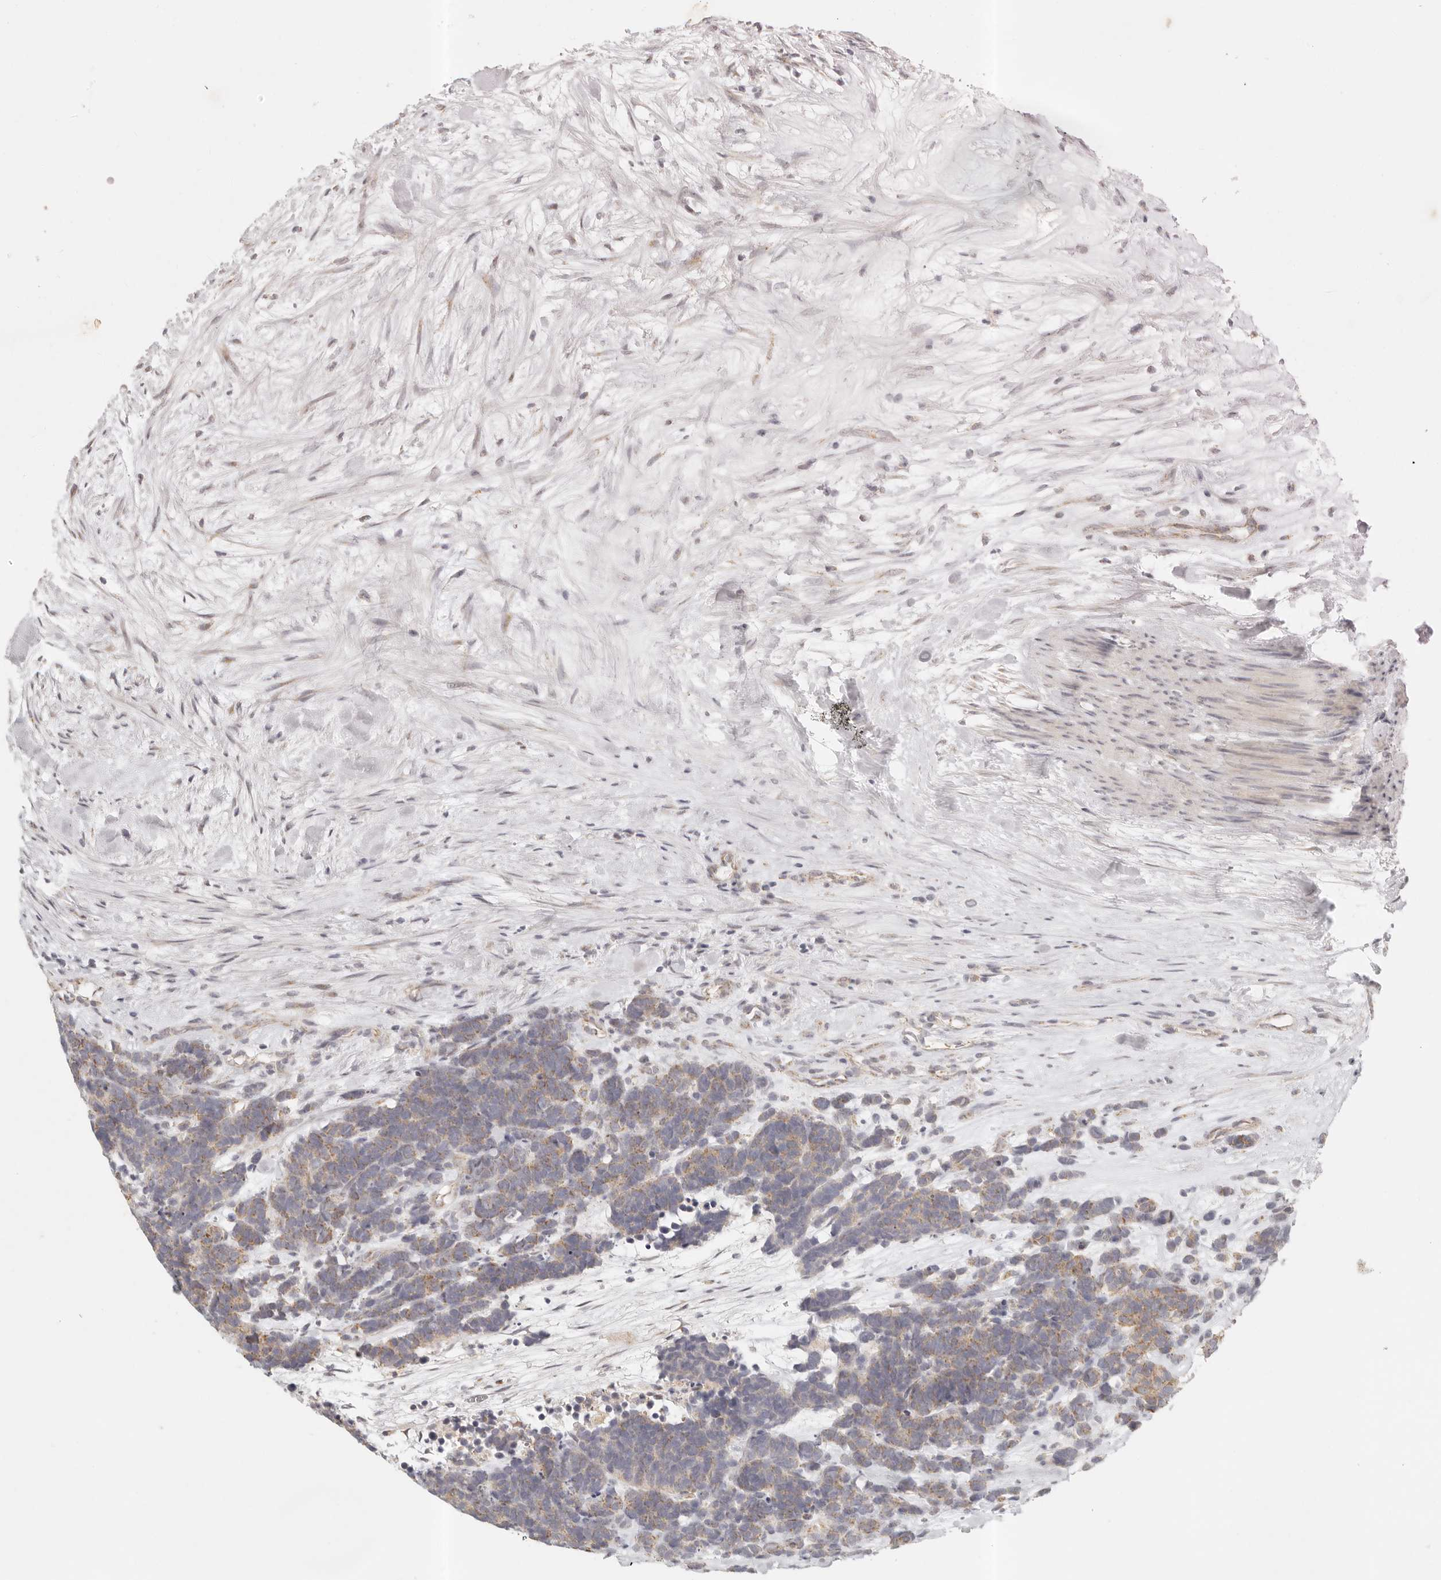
{"staining": {"intensity": "weak", "quantity": "25%-75%", "location": "cytoplasmic/membranous"}, "tissue": "carcinoid", "cell_type": "Tumor cells", "image_type": "cancer", "snomed": [{"axis": "morphology", "description": "Carcinoma, NOS"}, {"axis": "morphology", "description": "Carcinoid, malignant, NOS"}, {"axis": "topography", "description": "Urinary bladder"}], "caption": "Carcinoma tissue displays weak cytoplasmic/membranous positivity in approximately 25%-75% of tumor cells", "gene": "KDF1", "patient": {"sex": "male", "age": 57}}